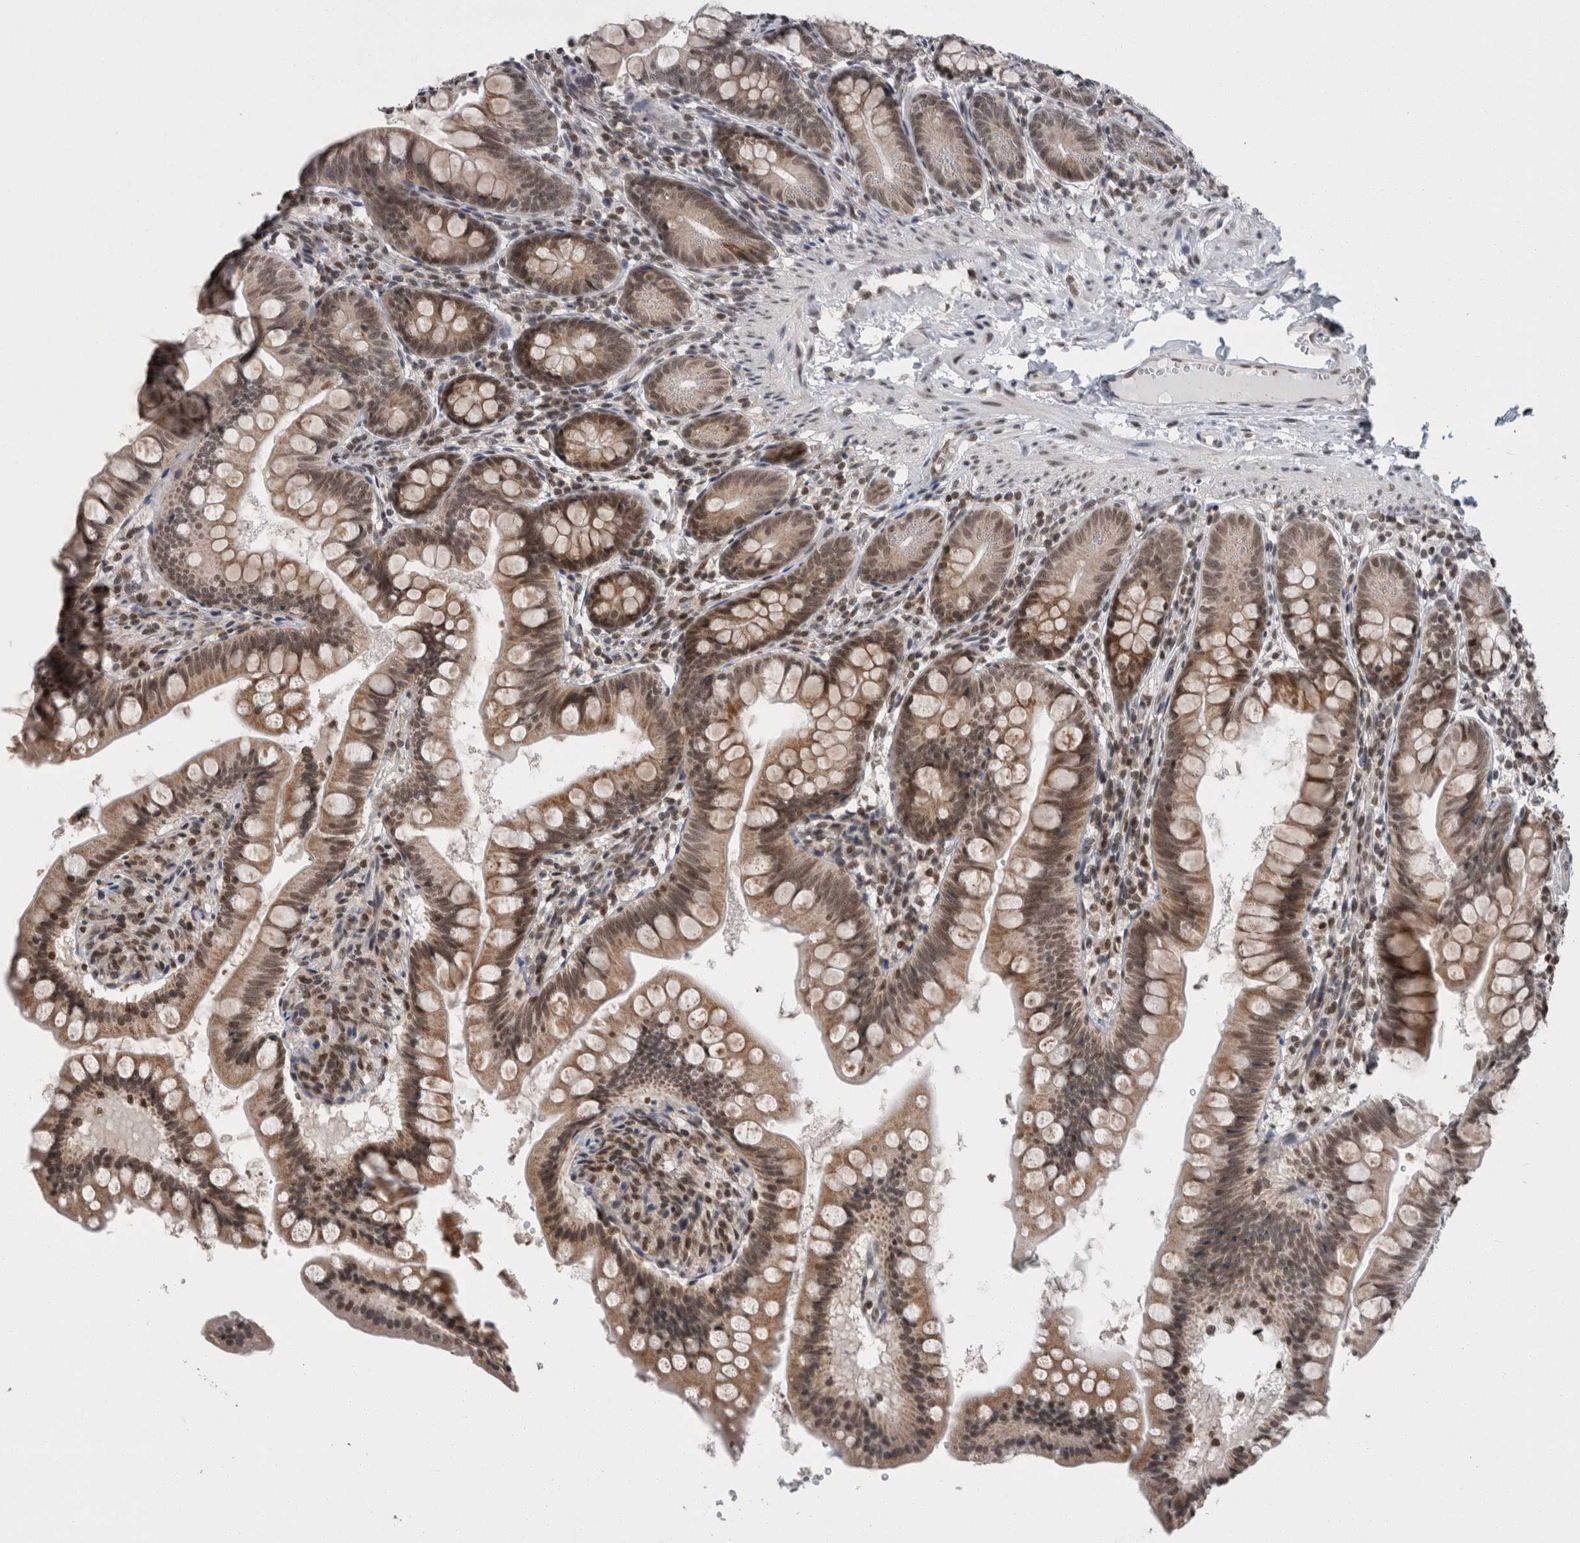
{"staining": {"intensity": "moderate", "quantity": ">75%", "location": "cytoplasmic/membranous,nuclear"}, "tissue": "small intestine", "cell_type": "Glandular cells", "image_type": "normal", "snomed": [{"axis": "morphology", "description": "Normal tissue, NOS"}, {"axis": "topography", "description": "Small intestine"}], "caption": "Approximately >75% of glandular cells in benign human small intestine show moderate cytoplasmic/membranous,nuclear protein positivity as visualized by brown immunohistochemical staining.", "gene": "ZBTB11", "patient": {"sex": "male", "age": 7}}